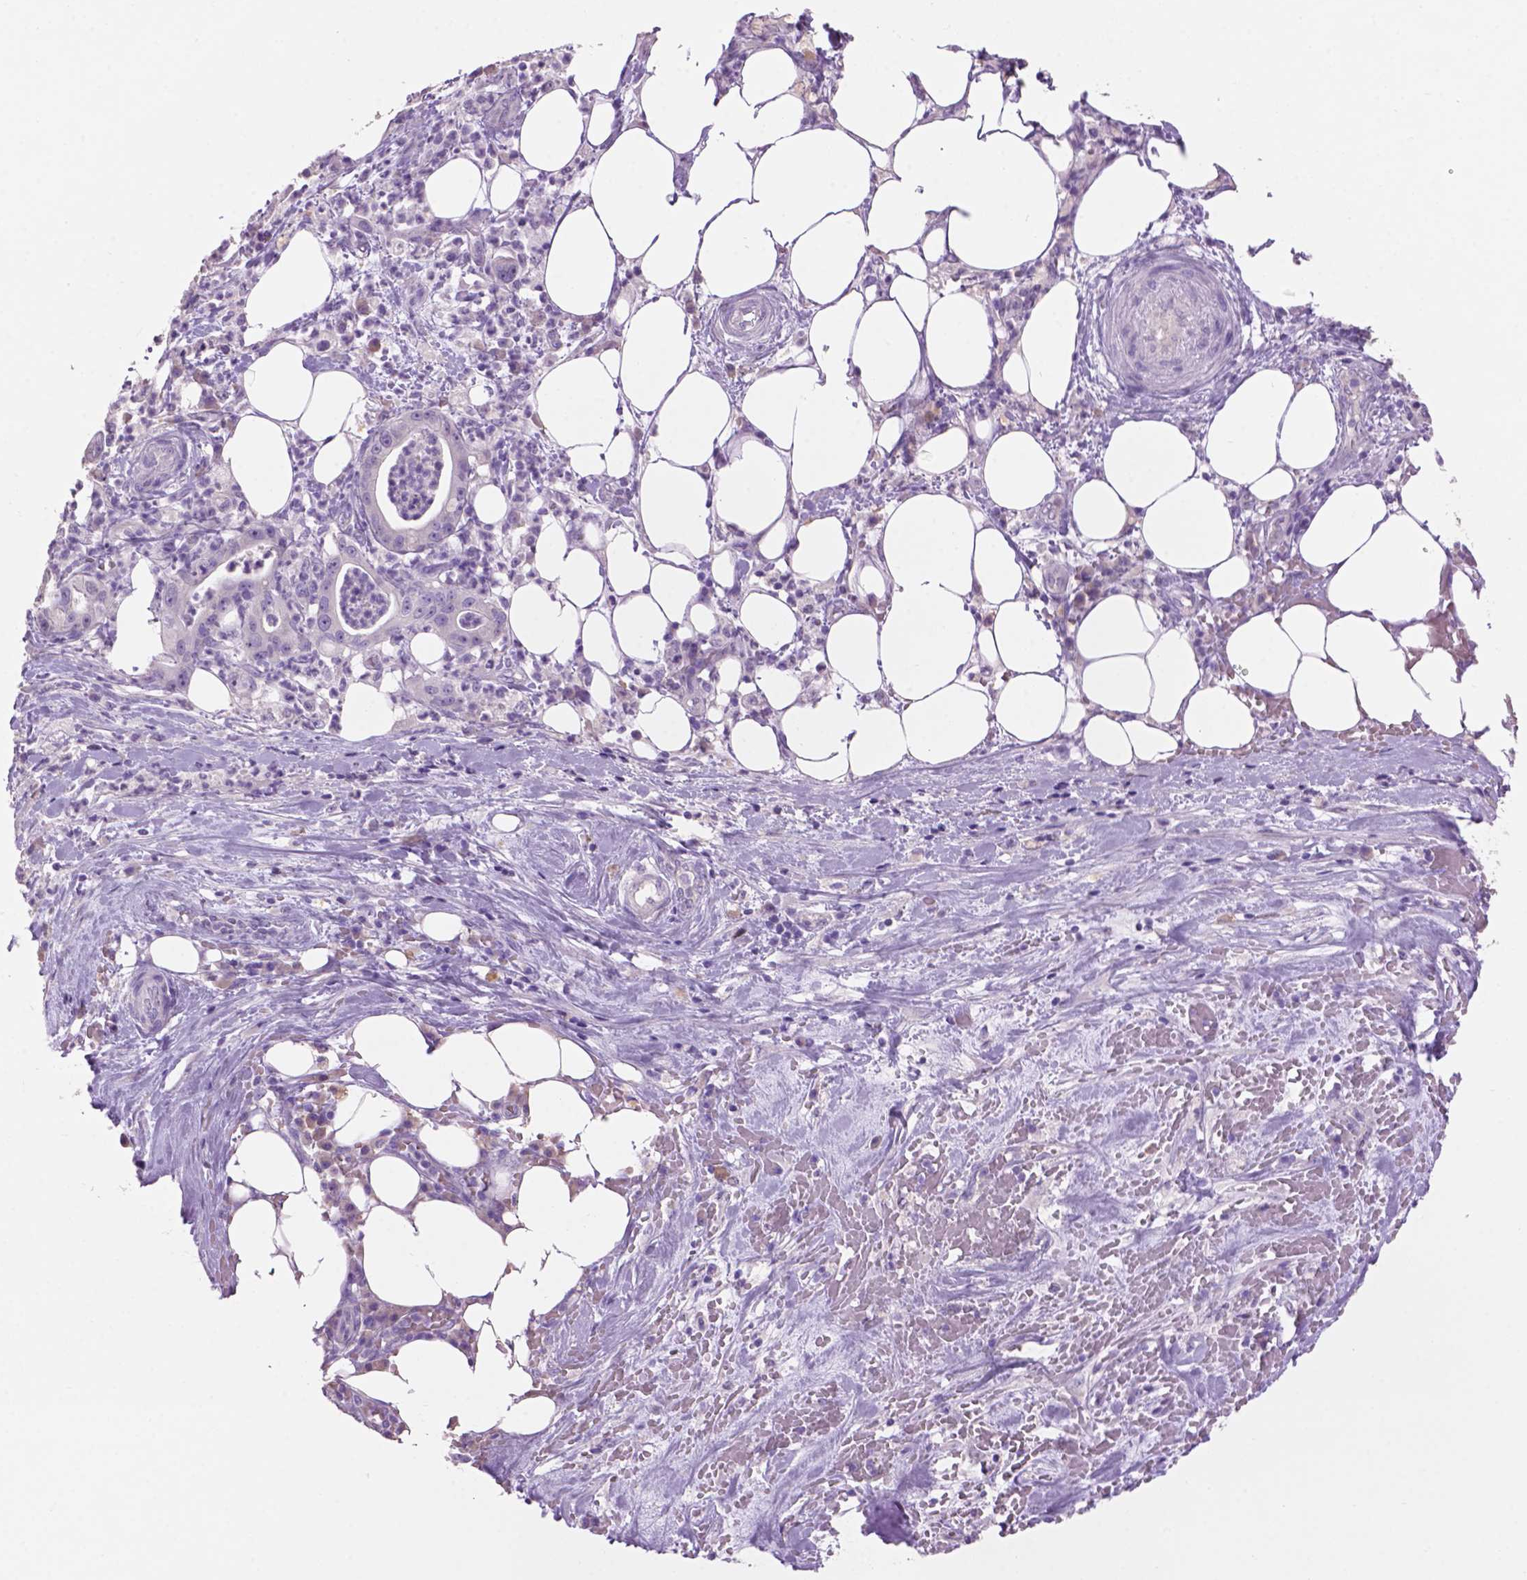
{"staining": {"intensity": "negative", "quantity": "none", "location": "none"}, "tissue": "pancreatic cancer", "cell_type": "Tumor cells", "image_type": "cancer", "snomed": [{"axis": "morphology", "description": "Adenocarcinoma, NOS"}, {"axis": "topography", "description": "Pancreas"}], "caption": "This is a image of immunohistochemistry (IHC) staining of adenocarcinoma (pancreatic), which shows no positivity in tumor cells. (DAB immunohistochemistry visualized using brightfield microscopy, high magnification).", "gene": "CRYBA4", "patient": {"sex": "male", "age": 71}}